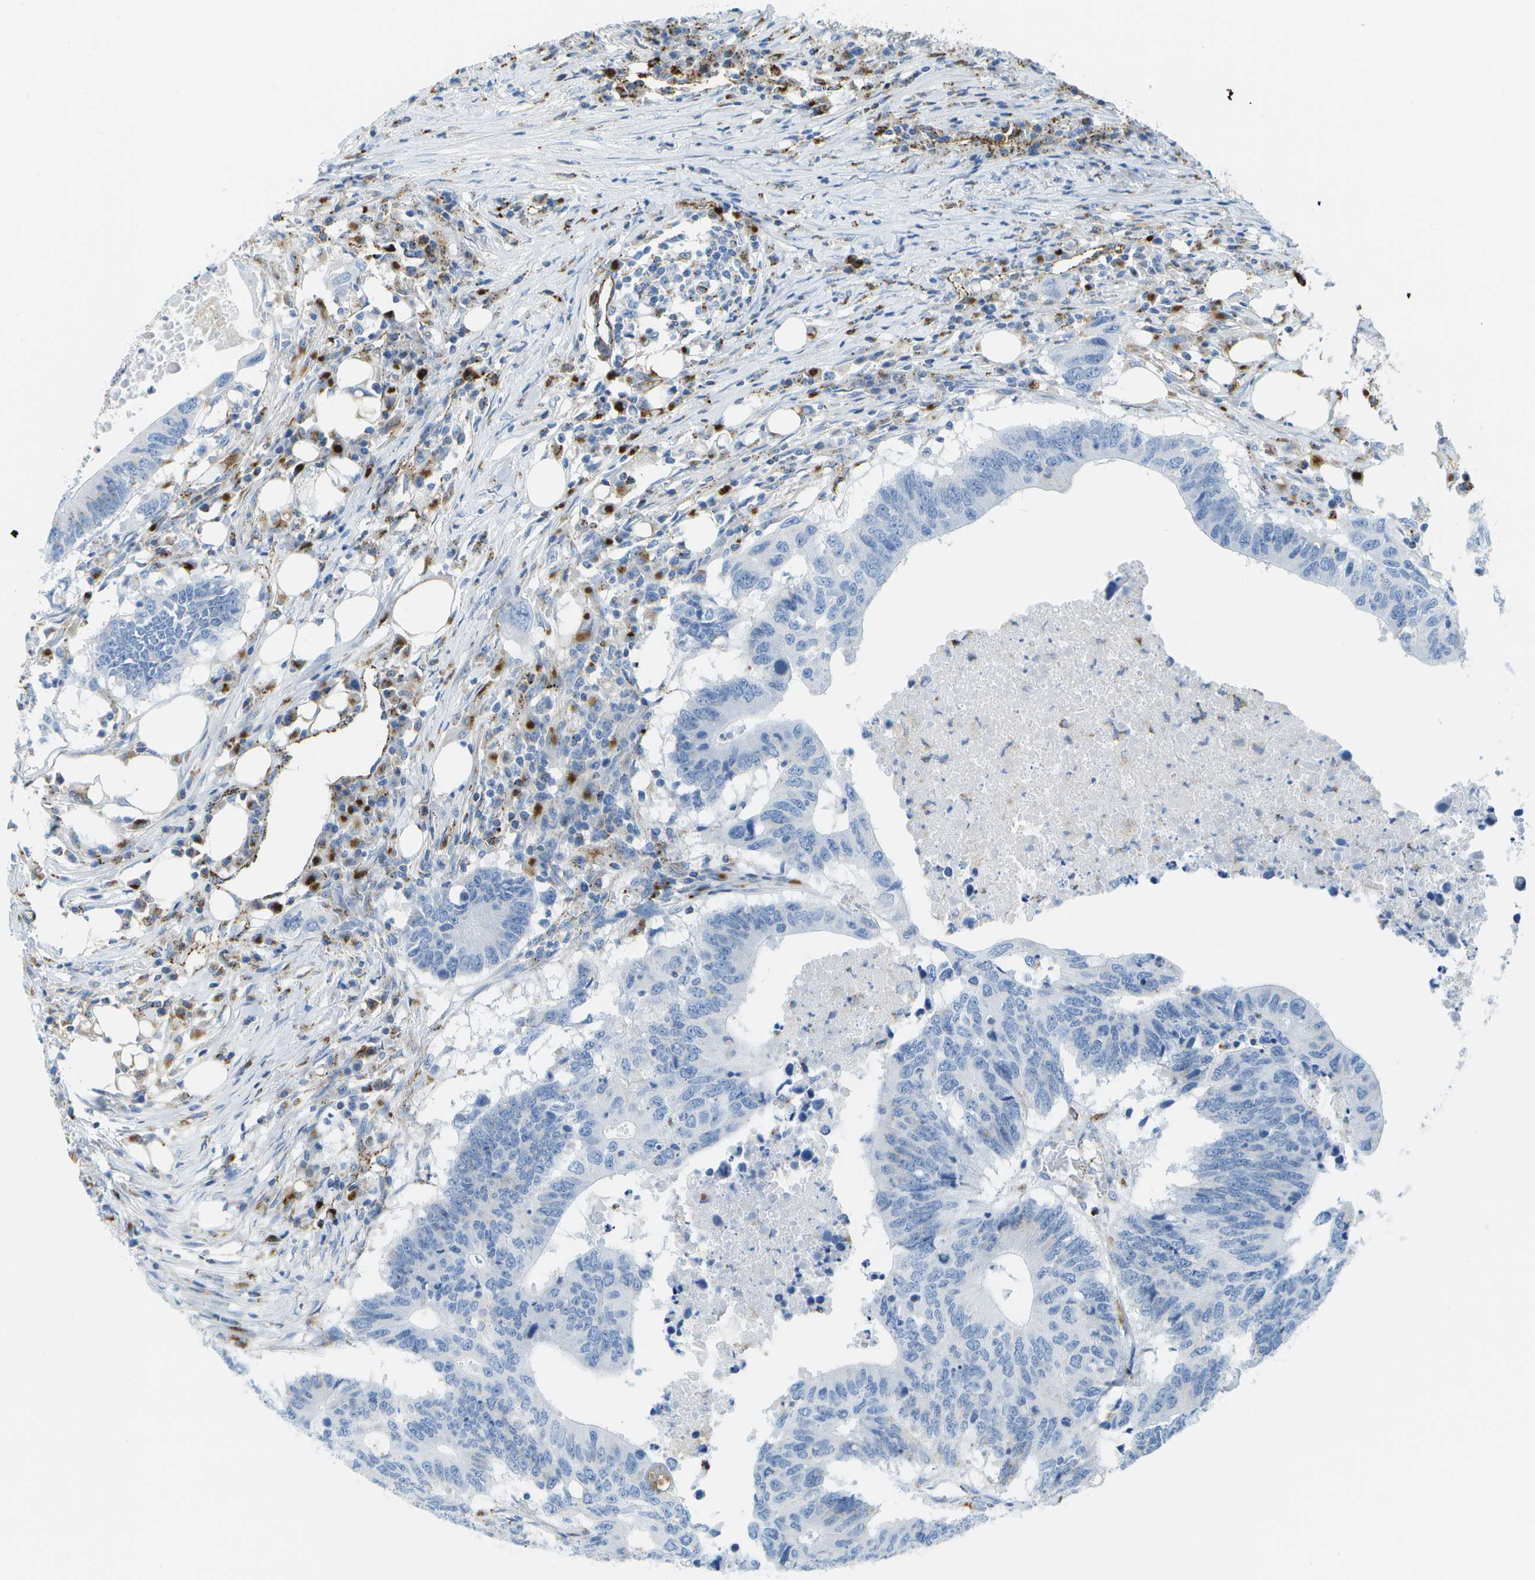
{"staining": {"intensity": "negative", "quantity": "none", "location": "none"}, "tissue": "colorectal cancer", "cell_type": "Tumor cells", "image_type": "cancer", "snomed": [{"axis": "morphology", "description": "Adenocarcinoma, NOS"}, {"axis": "topography", "description": "Colon"}], "caption": "Tumor cells are negative for protein expression in human colorectal cancer.", "gene": "PRCP", "patient": {"sex": "male", "age": 71}}